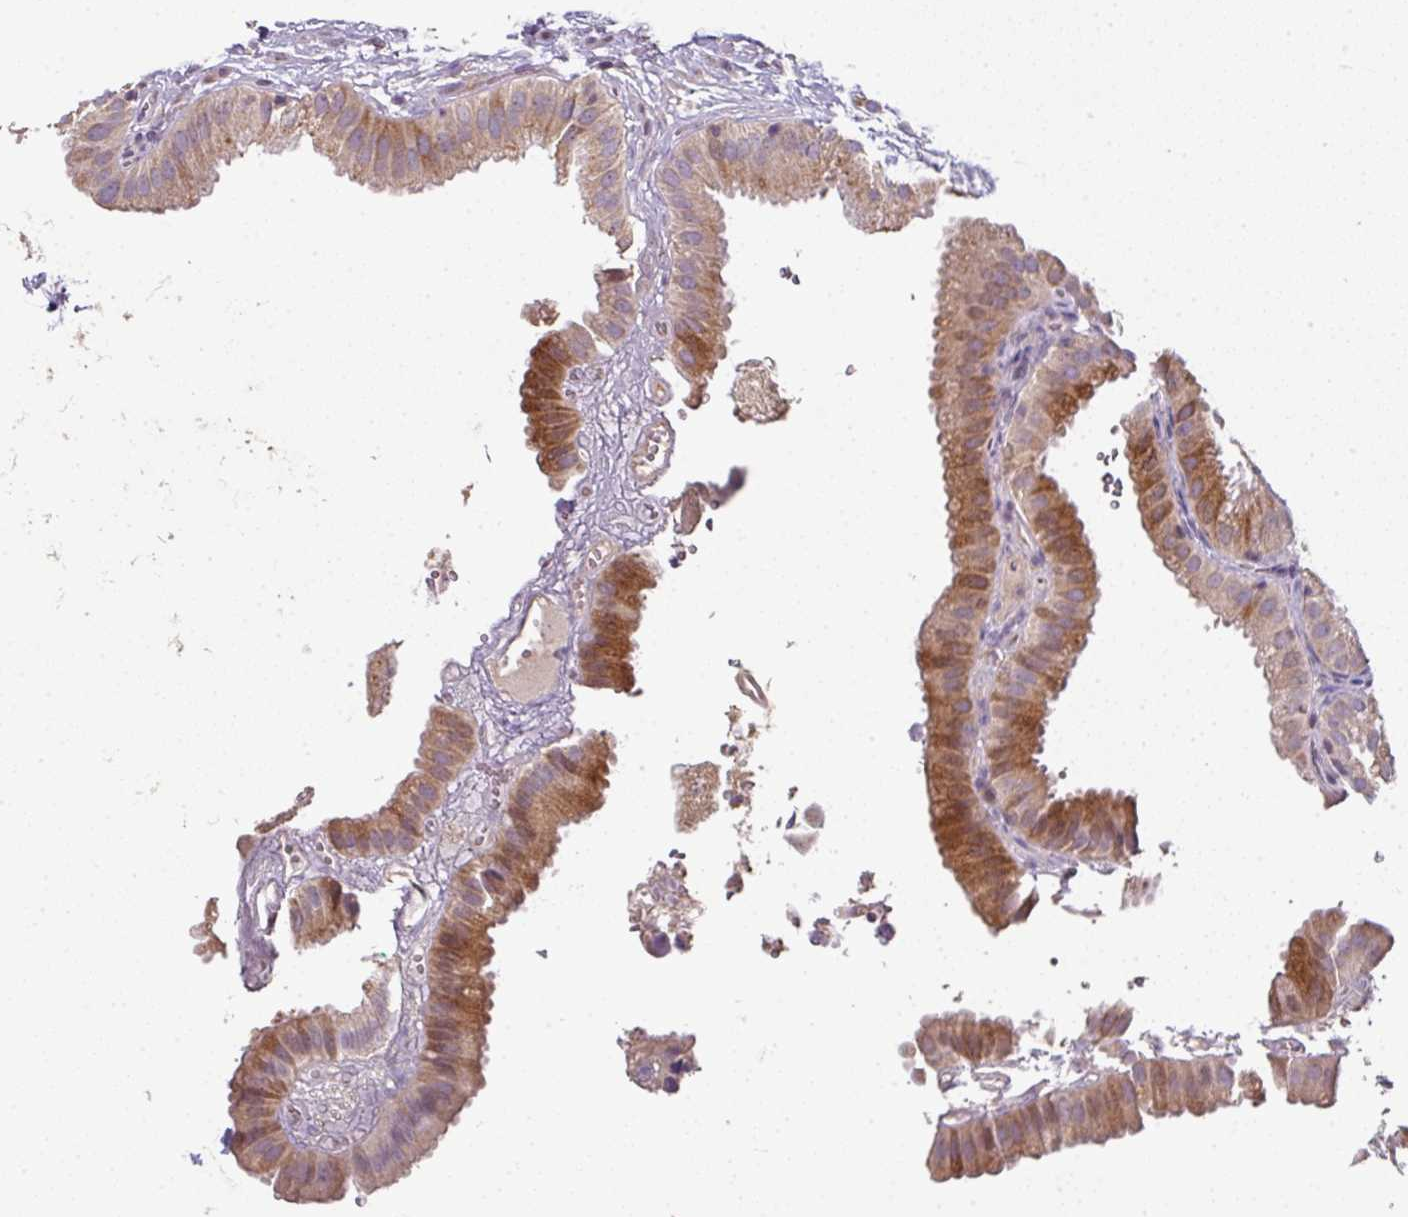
{"staining": {"intensity": "moderate", "quantity": ">75%", "location": "cytoplasmic/membranous"}, "tissue": "gallbladder", "cell_type": "Glandular cells", "image_type": "normal", "snomed": [{"axis": "morphology", "description": "Normal tissue, NOS"}, {"axis": "topography", "description": "Gallbladder"}], "caption": "Gallbladder stained for a protein shows moderate cytoplasmic/membranous positivity in glandular cells. The protein of interest is stained brown, and the nuclei are stained in blue (DAB IHC with brightfield microscopy, high magnification).", "gene": "SPCS3", "patient": {"sex": "female", "age": 61}}